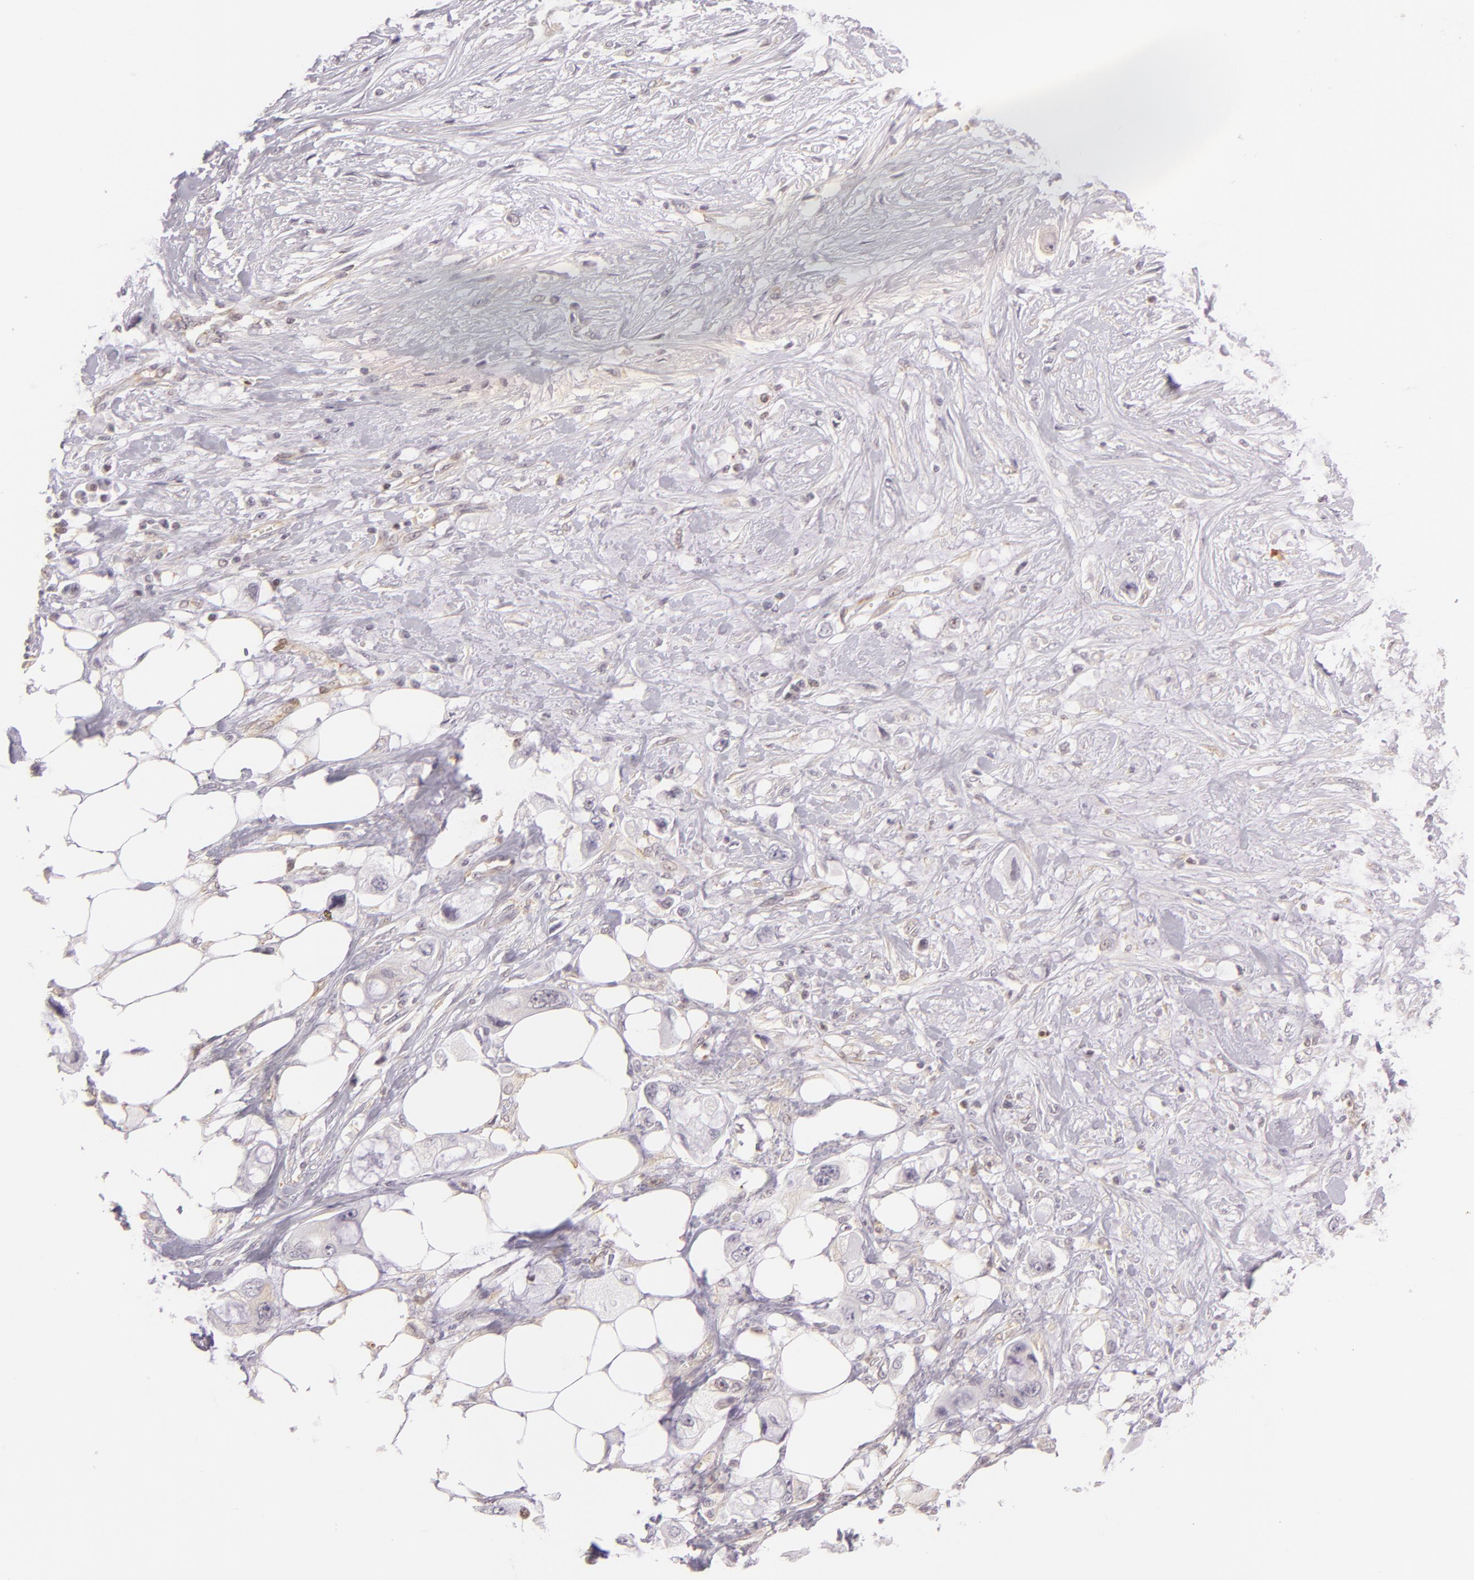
{"staining": {"intensity": "weak", "quantity": "<25%", "location": "none"}, "tissue": "pancreatic cancer", "cell_type": "Tumor cells", "image_type": "cancer", "snomed": [{"axis": "morphology", "description": "Adenocarcinoma, NOS"}, {"axis": "topography", "description": "Pancreas"}, {"axis": "topography", "description": "Stomach, upper"}], "caption": "Micrograph shows no significant protein positivity in tumor cells of pancreatic cancer (adenocarcinoma).", "gene": "IMPDH1", "patient": {"sex": "male", "age": 77}}